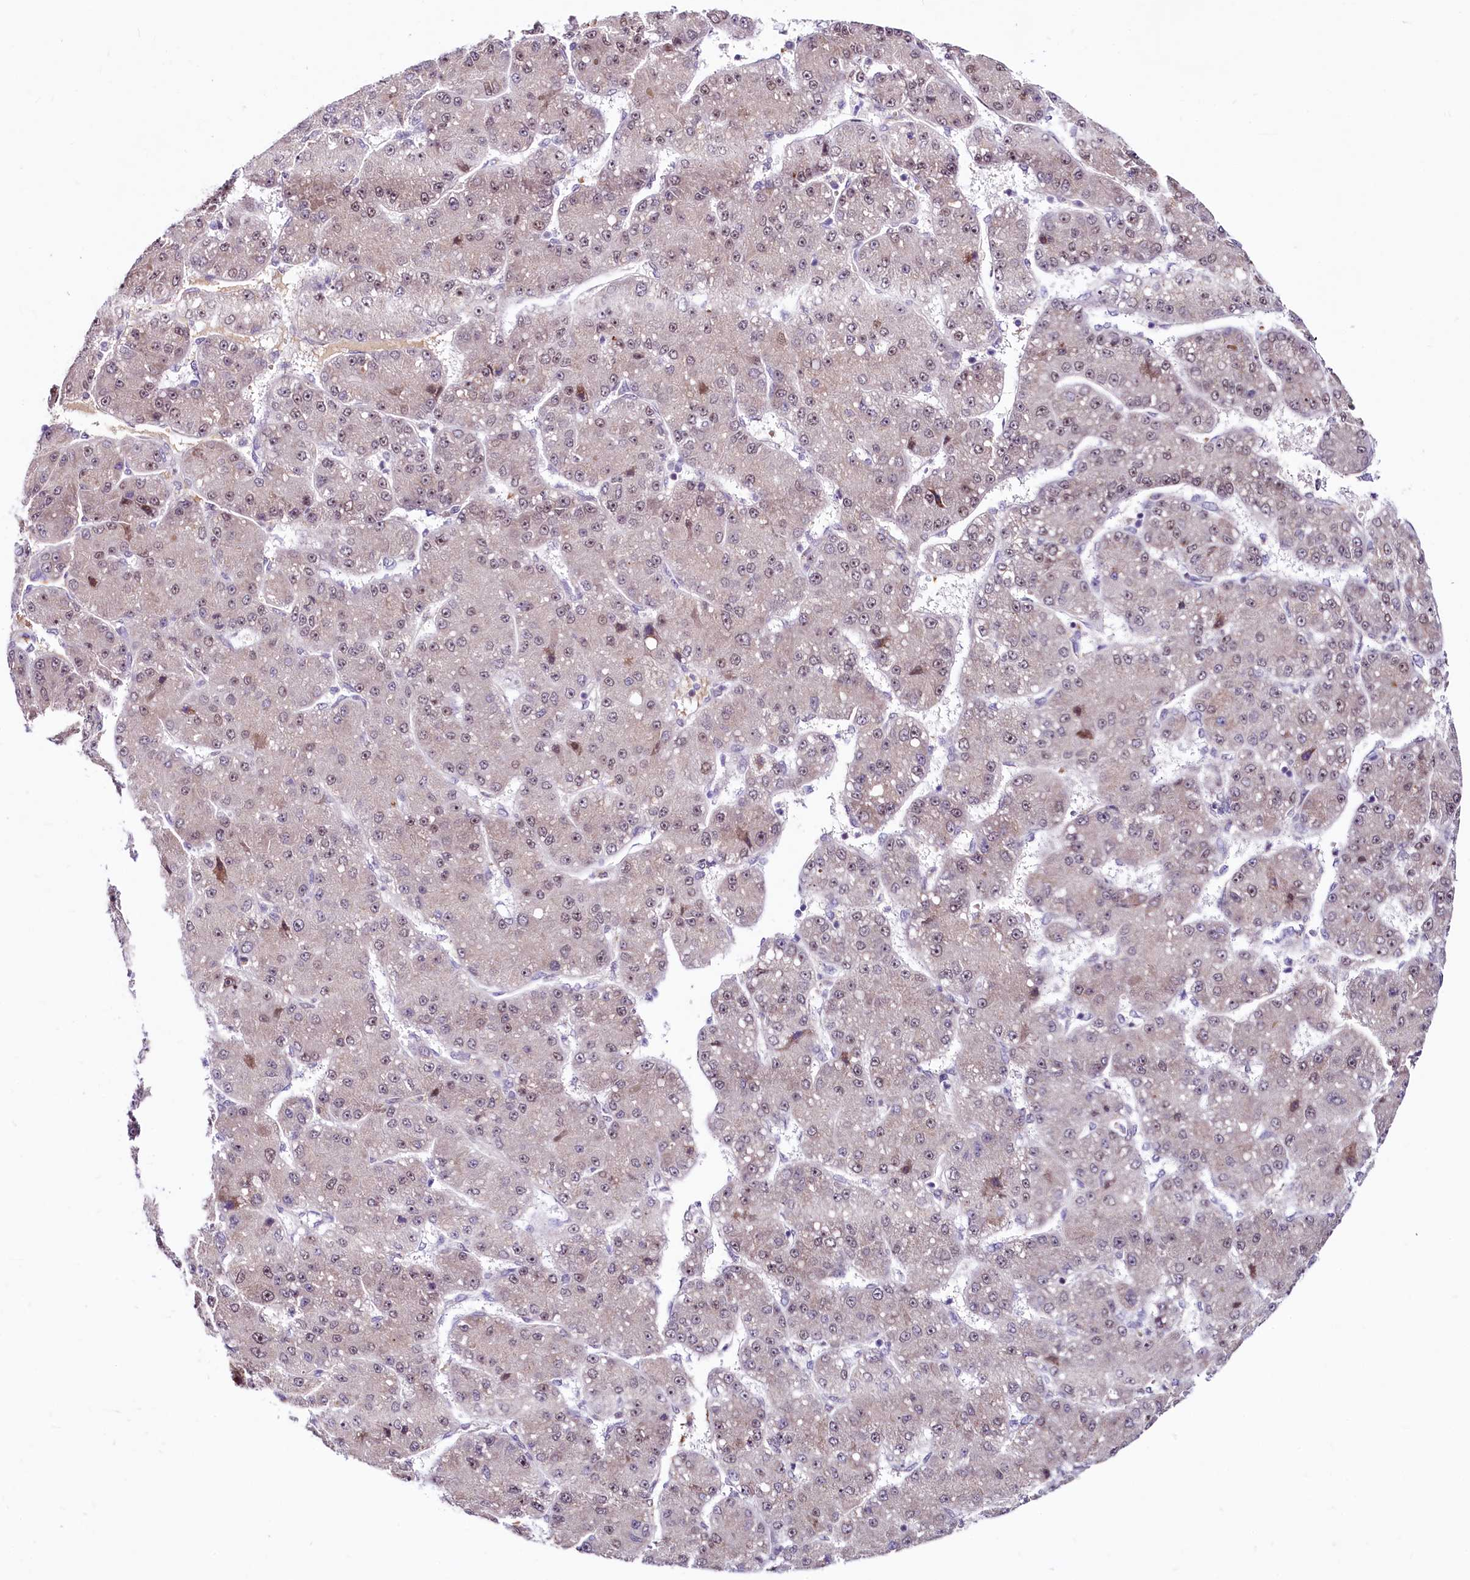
{"staining": {"intensity": "weak", "quantity": ">75%", "location": "cytoplasmic/membranous,nuclear"}, "tissue": "liver cancer", "cell_type": "Tumor cells", "image_type": "cancer", "snomed": [{"axis": "morphology", "description": "Carcinoma, Hepatocellular, NOS"}, {"axis": "topography", "description": "Liver"}], "caption": "DAB (3,3'-diaminobenzidine) immunohistochemical staining of human liver cancer (hepatocellular carcinoma) shows weak cytoplasmic/membranous and nuclear protein staining in about >75% of tumor cells.", "gene": "LEUTX", "patient": {"sex": "male", "age": 67}}